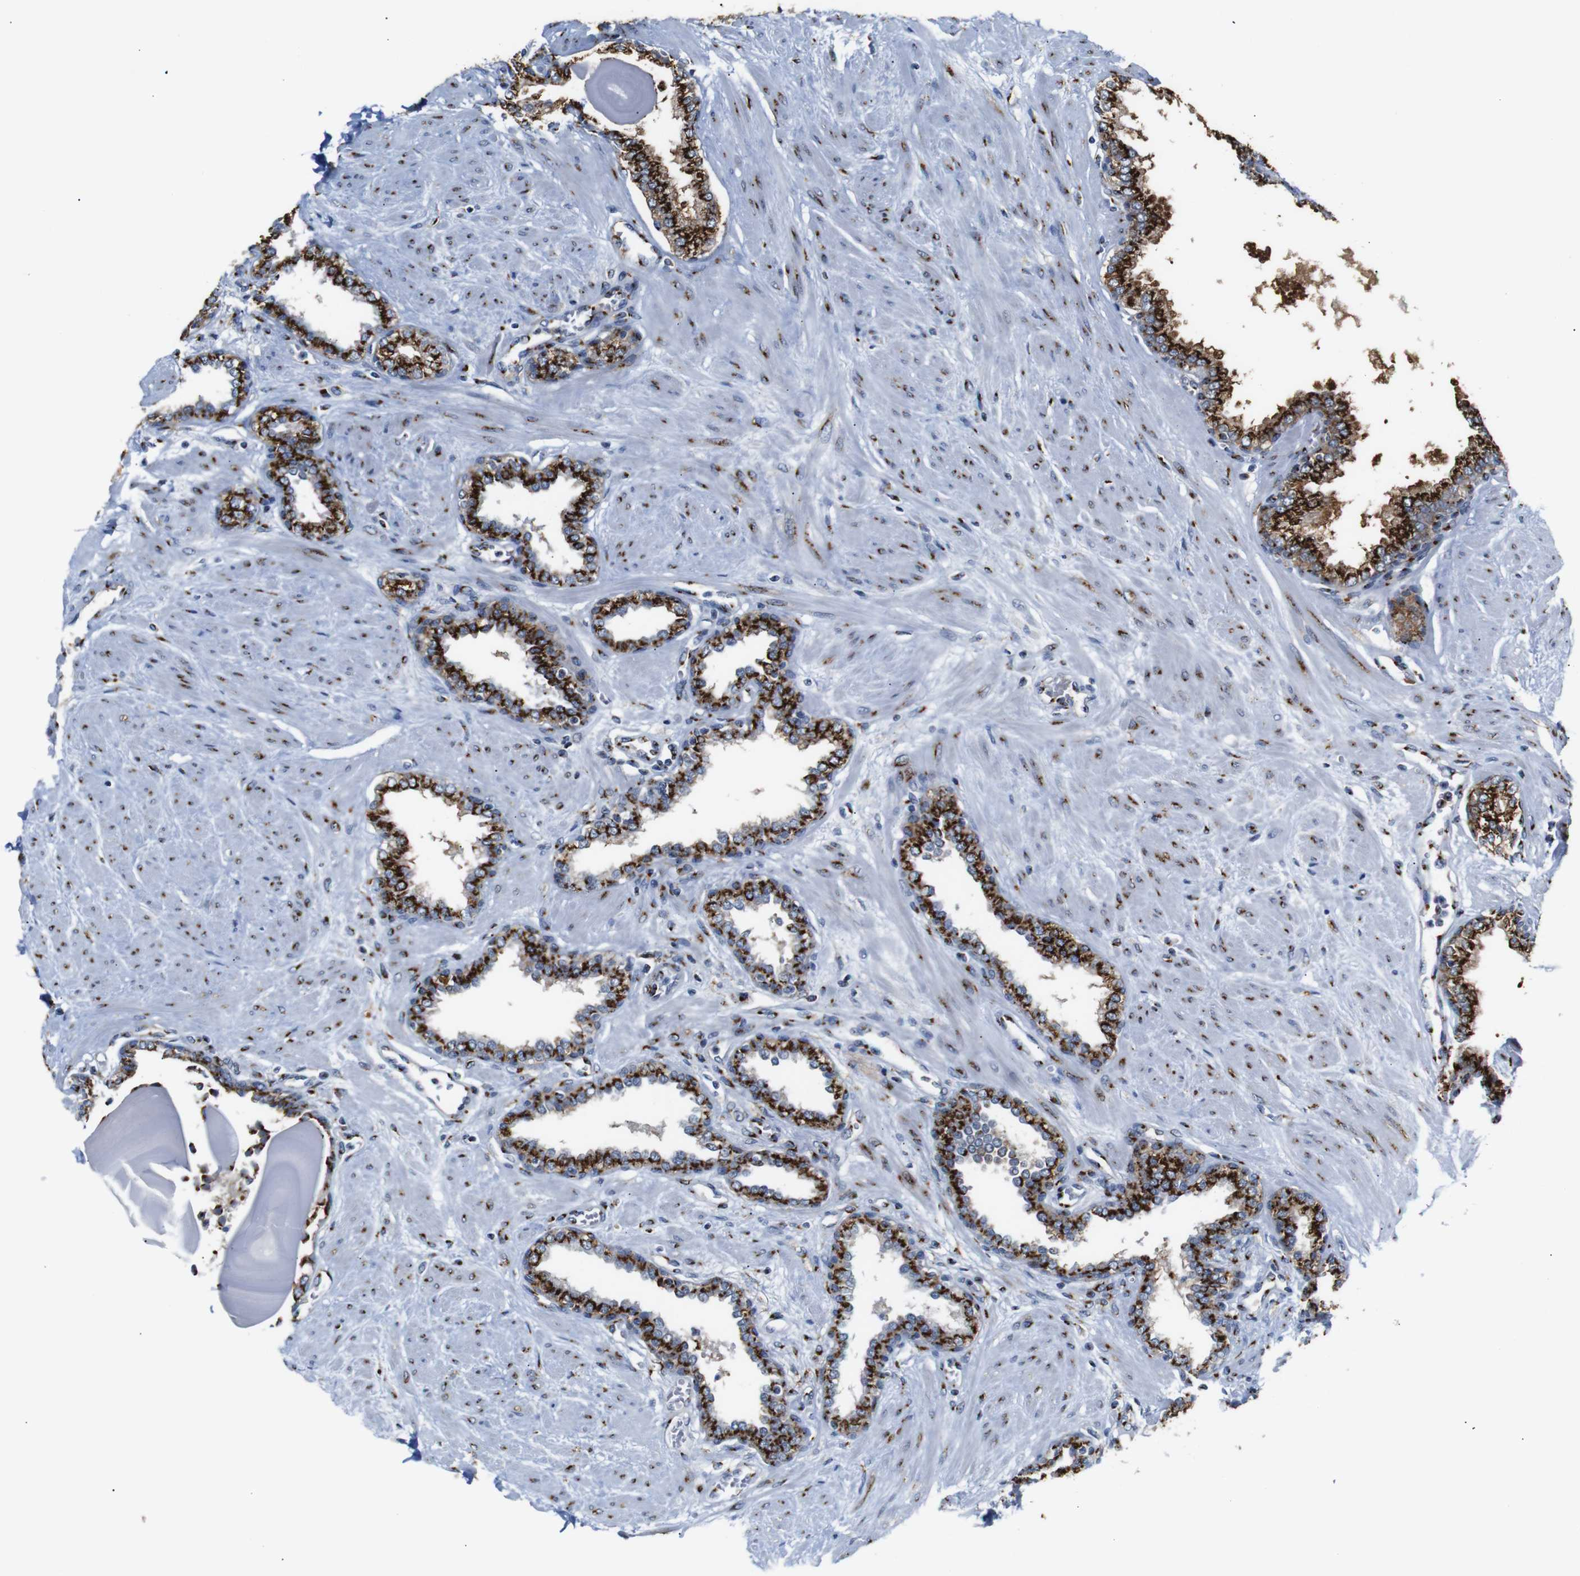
{"staining": {"intensity": "strong", "quantity": ">75%", "location": "cytoplasmic/membranous"}, "tissue": "prostate", "cell_type": "Glandular cells", "image_type": "normal", "snomed": [{"axis": "morphology", "description": "Normal tissue, NOS"}, {"axis": "topography", "description": "Prostate"}], "caption": "This micrograph reveals immunohistochemistry (IHC) staining of unremarkable human prostate, with high strong cytoplasmic/membranous positivity in approximately >75% of glandular cells.", "gene": "TGOLN2", "patient": {"sex": "male", "age": 51}}